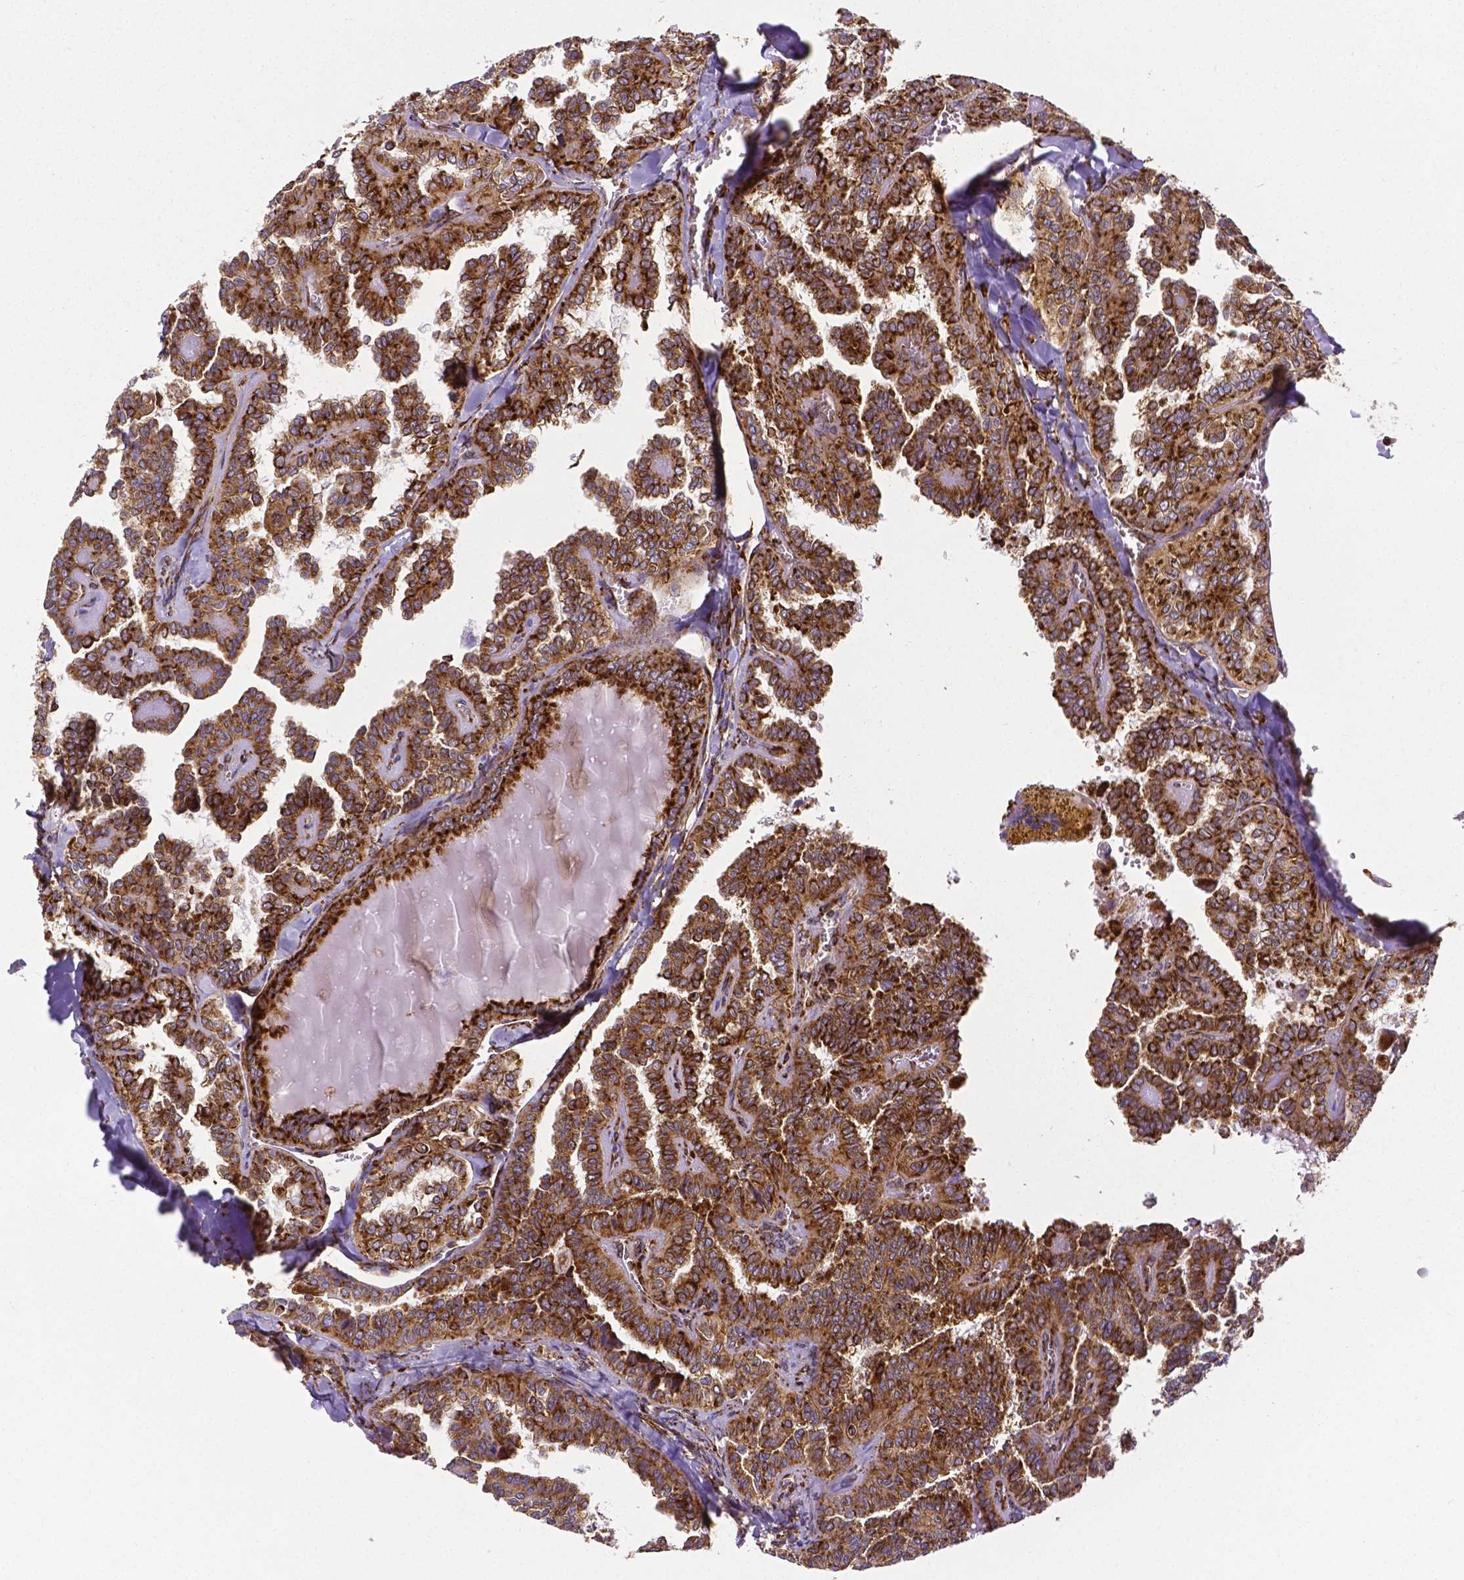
{"staining": {"intensity": "strong", "quantity": ">75%", "location": "cytoplasmic/membranous"}, "tissue": "thyroid cancer", "cell_type": "Tumor cells", "image_type": "cancer", "snomed": [{"axis": "morphology", "description": "Papillary adenocarcinoma, NOS"}, {"axis": "topography", "description": "Thyroid gland"}], "caption": "Immunohistochemical staining of human thyroid cancer shows strong cytoplasmic/membranous protein staining in approximately >75% of tumor cells. The protein of interest is shown in brown color, while the nuclei are stained blue.", "gene": "MTDH", "patient": {"sex": "female", "age": 41}}